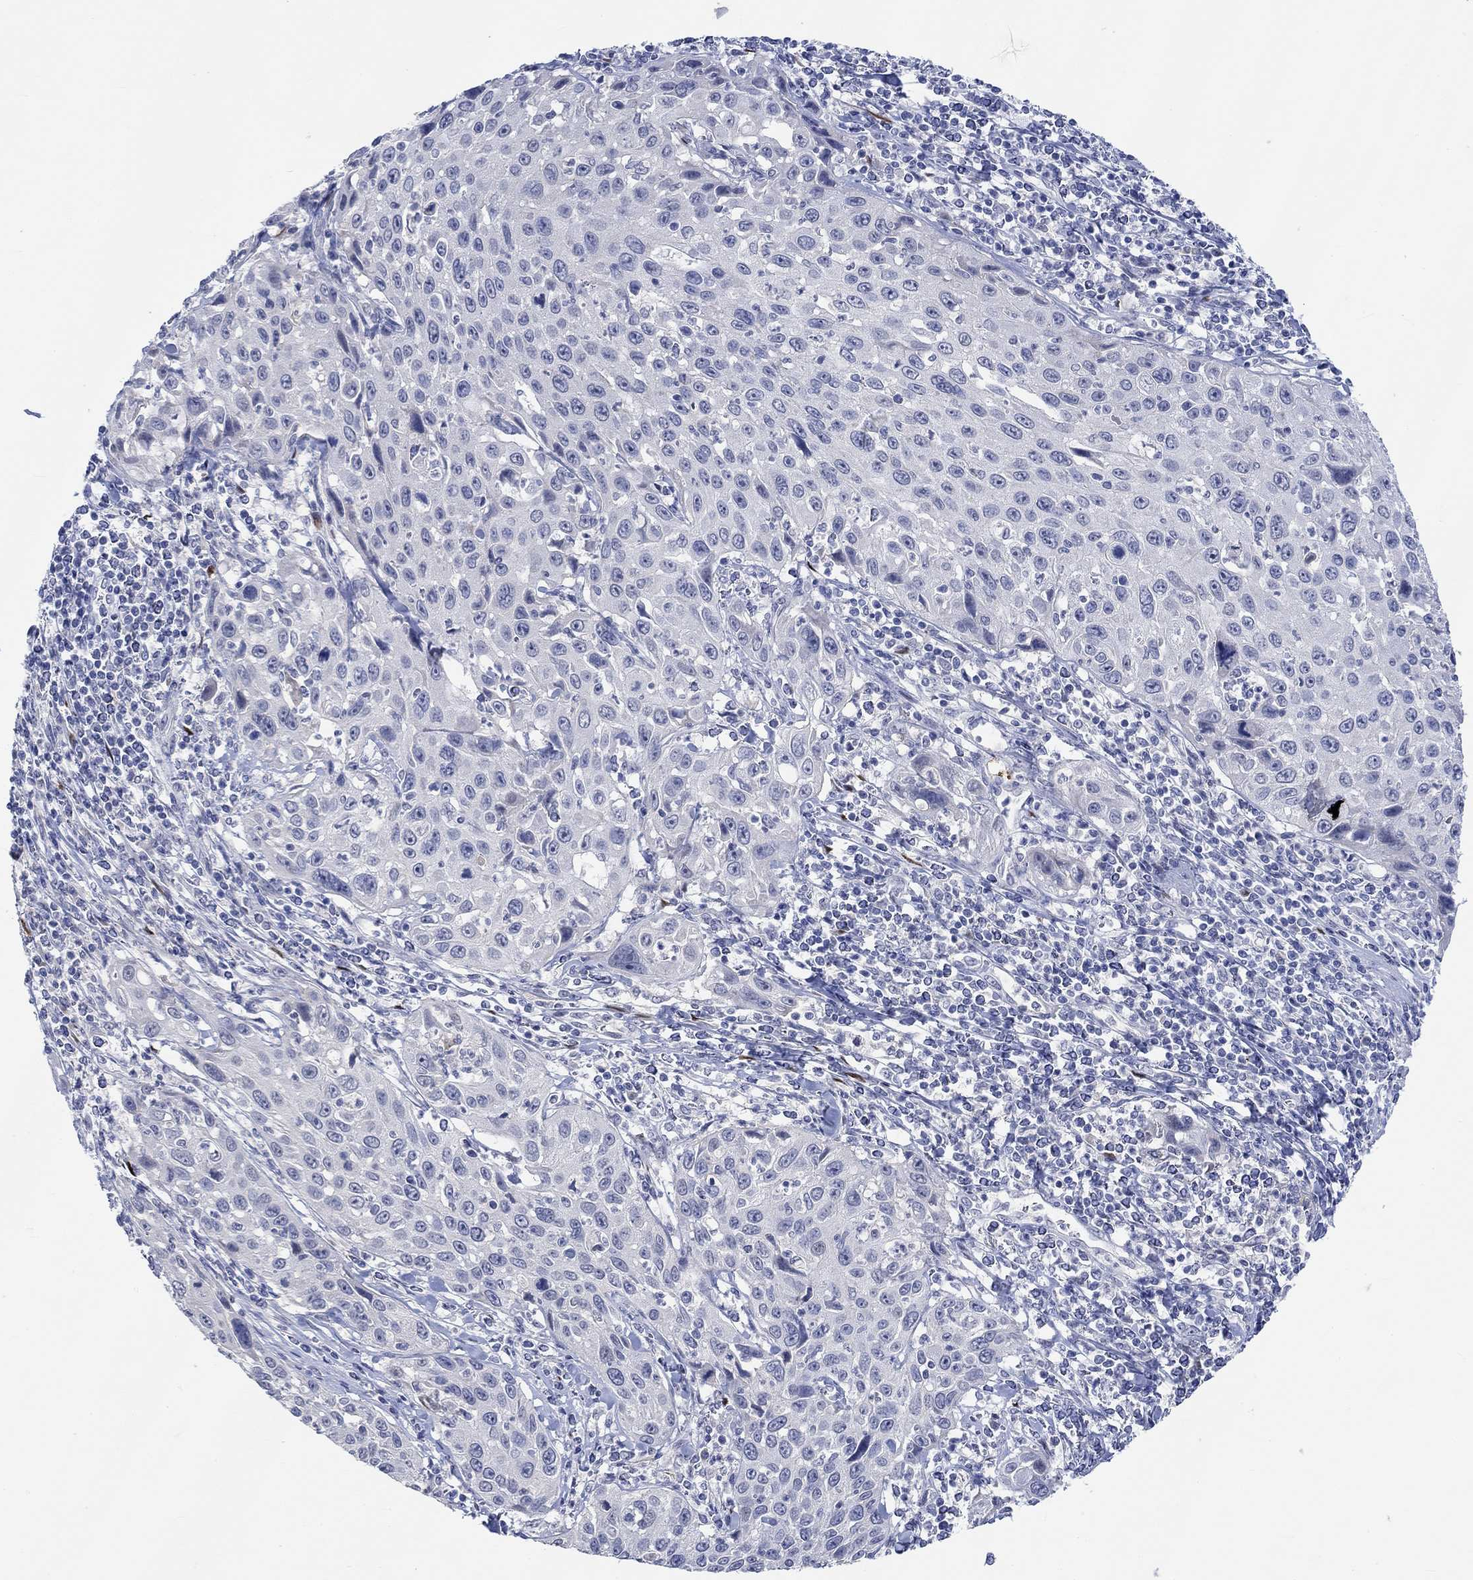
{"staining": {"intensity": "negative", "quantity": "none", "location": "none"}, "tissue": "cervical cancer", "cell_type": "Tumor cells", "image_type": "cancer", "snomed": [{"axis": "morphology", "description": "Squamous cell carcinoma, NOS"}, {"axis": "topography", "description": "Cervix"}], "caption": "Immunohistochemical staining of human cervical cancer displays no significant expression in tumor cells. (DAB IHC visualized using brightfield microscopy, high magnification).", "gene": "DLK1", "patient": {"sex": "female", "age": 26}}